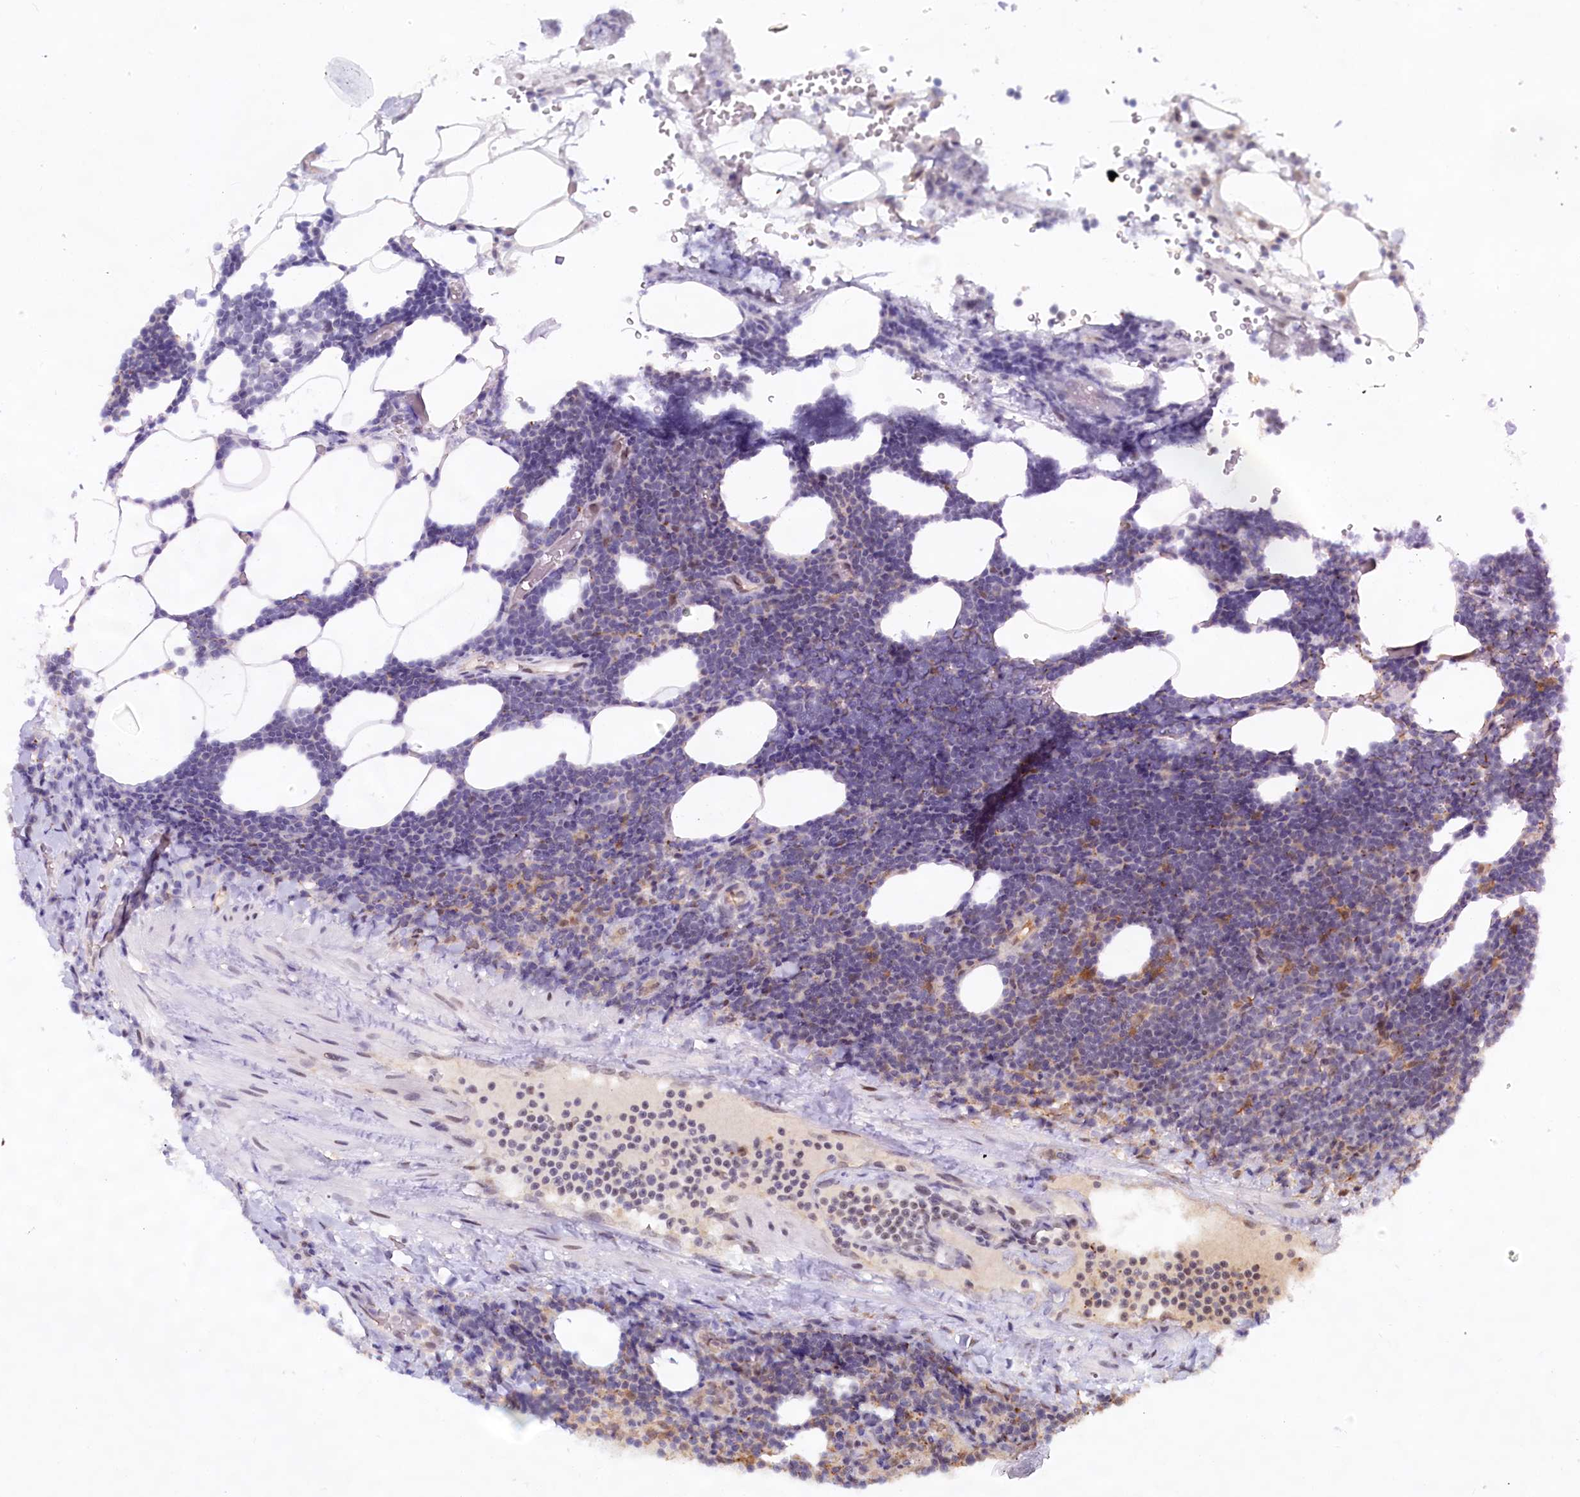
{"staining": {"intensity": "negative", "quantity": "none", "location": "none"}, "tissue": "lymphoma", "cell_type": "Tumor cells", "image_type": "cancer", "snomed": [{"axis": "morphology", "description": "Malignant lymphoma, non-Hodgkin's type, Low grade"}, {"axis": "topography", "description": "Lymph node"}], "caption": "Tumor cells show no significant staining in malignant lymphoma, non-Hodgkin's type (low-grade).", "gene": "C1D", "patient": {"sex": "male", "age": 66}}